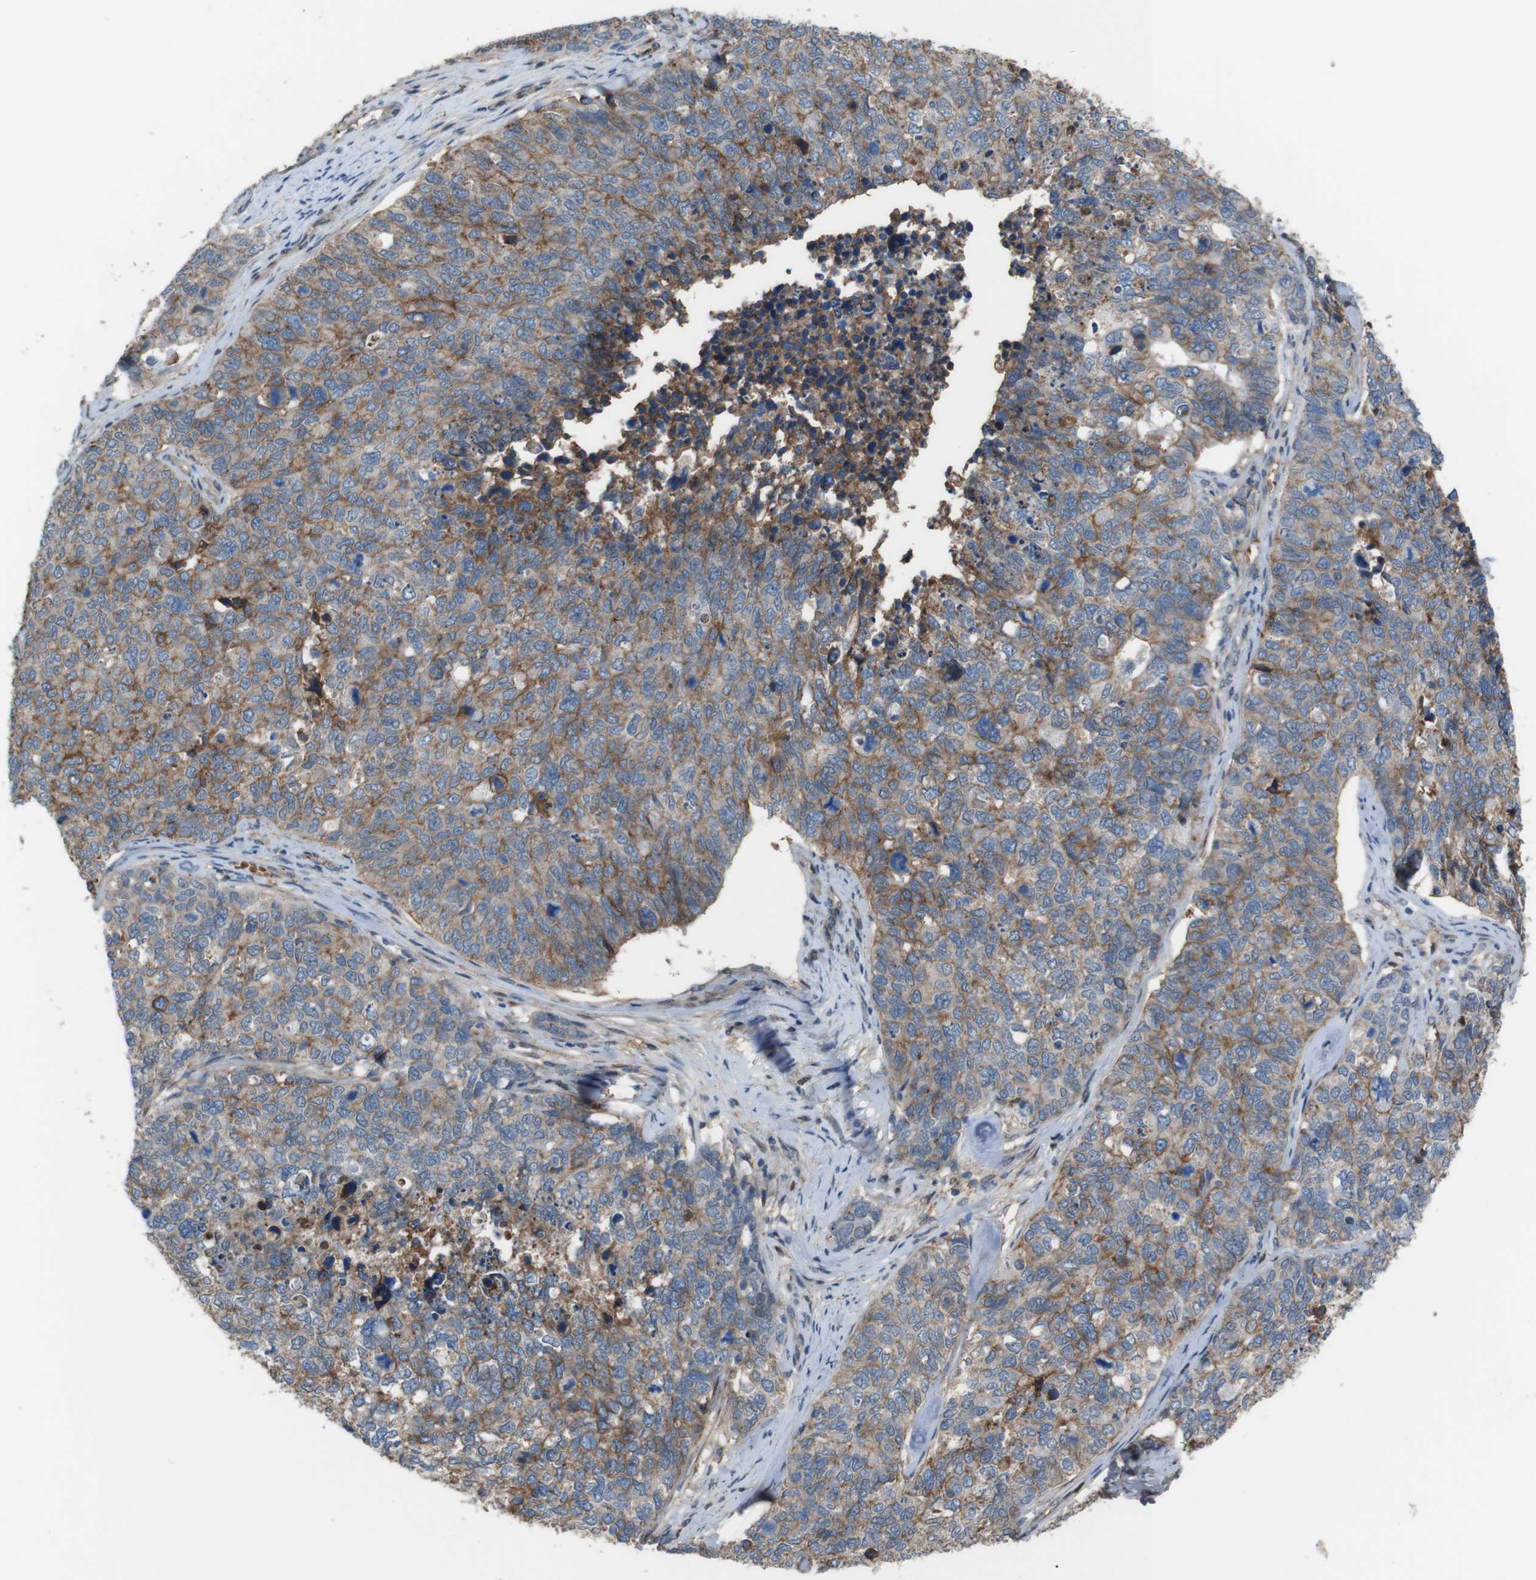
{"staining": {"intensity": "moderate", "quantity": "<25%", "location": "cytoplasmic/membranous"}, "tissue": "cervical cancer", "cell_type": "Tumor cells", "image_type": "cancer", "snomed": [{"axis": "morphology", "description": "Squamous cell carcinoma, NOS"}, {"axis": "topography", "description": "Cervix"}], "caption": "Immunohistochemical staining of human cervical squamous cell carcinoma demonstrates low levels of moderate cytoplasmic/membranous staining in approximately <25% of tumor cells.", "gene": "ATP2B1", "patient": {"sex": "female", "age": 63}}